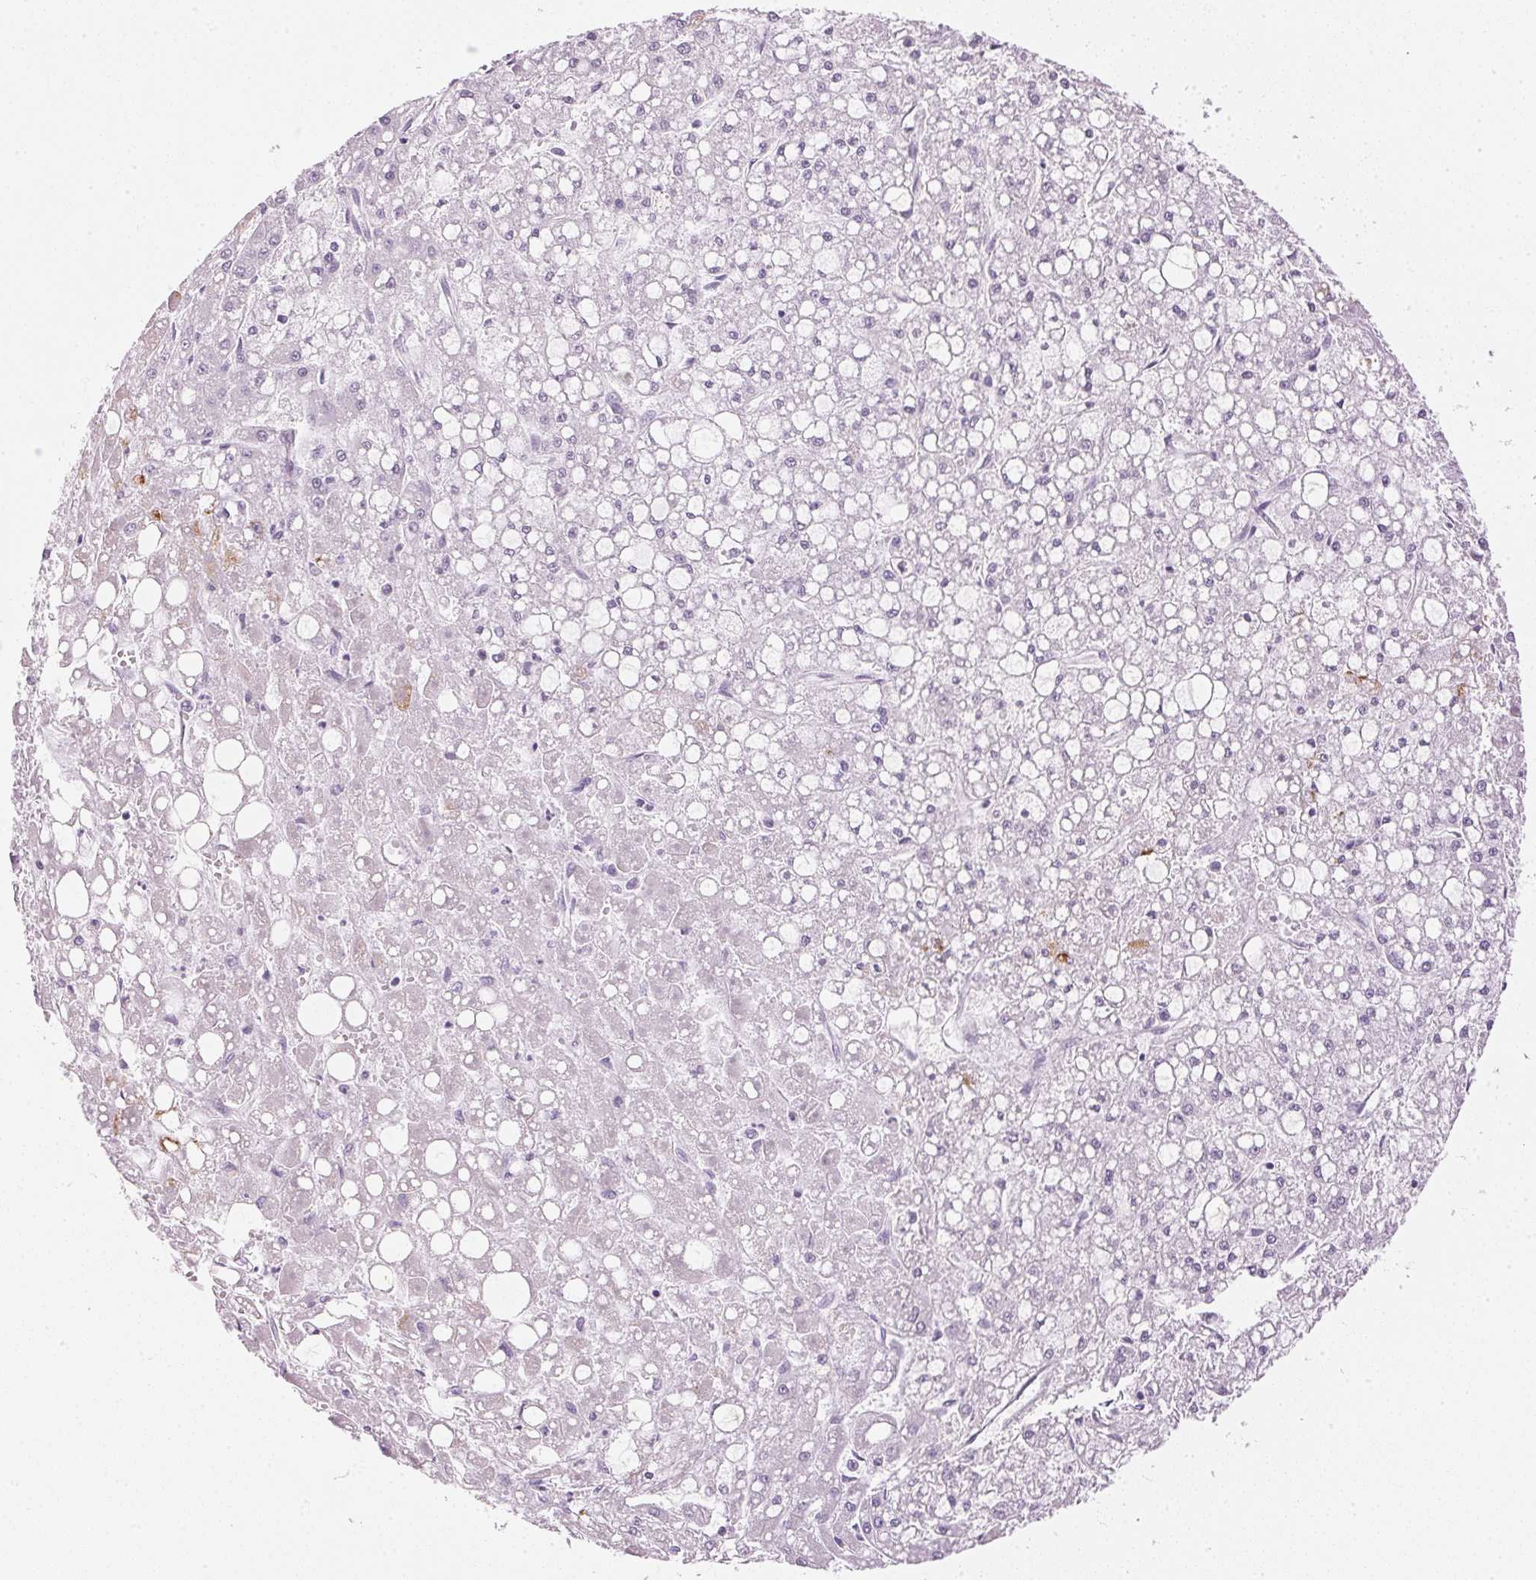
{"staining": {"intensity": "negative", "quantity": "none", "location": "none"}, "tissue": "liver cancer", "cell_type": "Tumor cells", "image_type": "cancer", "snomed": [{"axis": "morphology", "description": "Carcinoma, Hepatocellular, NOS"}, {"axis": "topography", "description": "Liver"}], "caption": "Tumor cells show no significant protein staining in liver cancer.", "gene": "IGFBP1", "patient": {"sex": "male", "age": 67}}